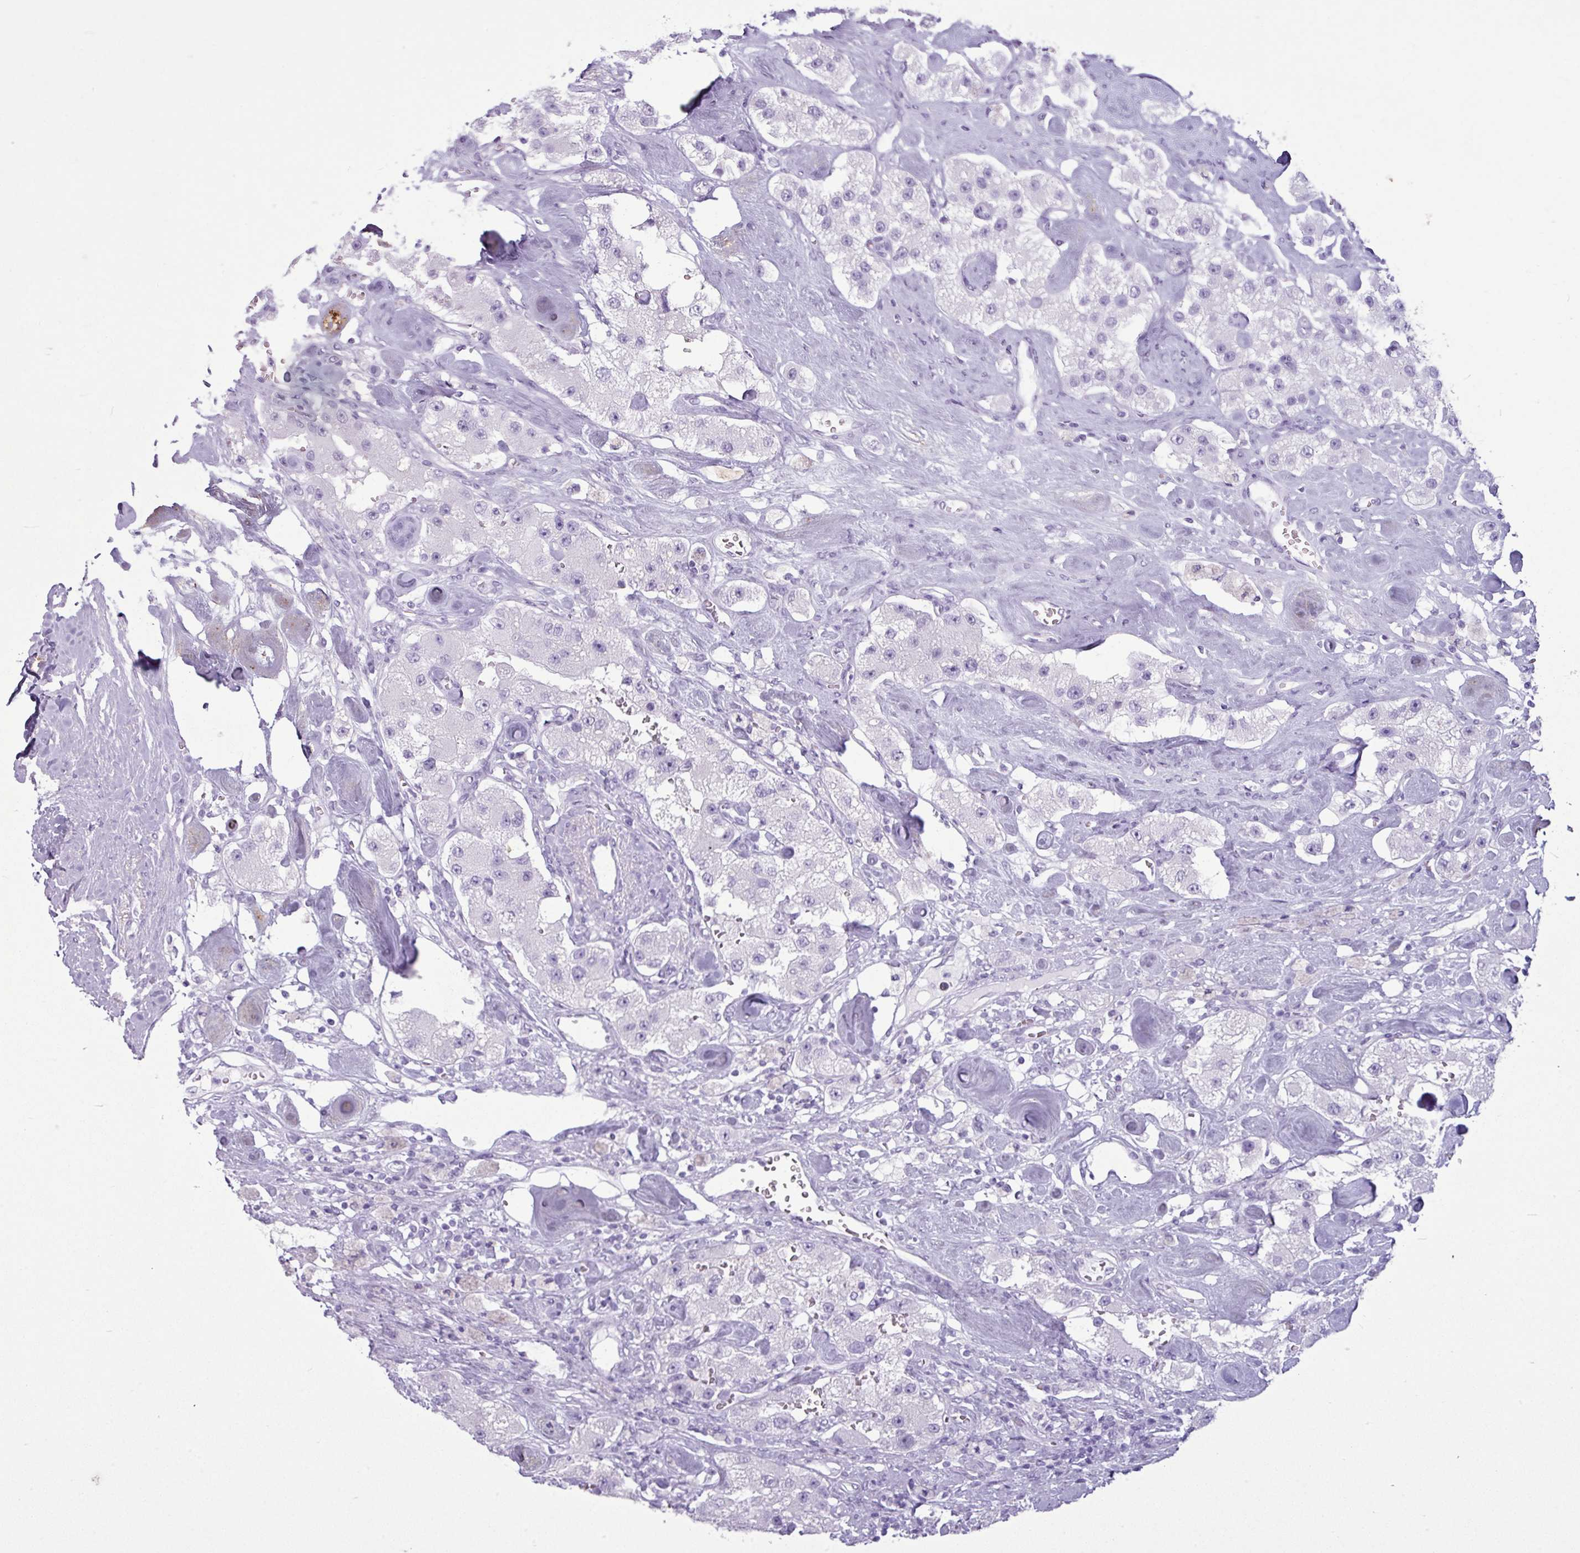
{"staining": {"intensity": "negative", "quantity": "none", "location": "none"}, "tissue": "carcinoid", "cell_type": "Tumor cells", "image_type": "cancer", "snomed": [{"axis": "morphology", "description": "Carcinoid, malignant, NOS"}, {"axis": "topography", "description": "Pancreas"}], "caption": "The micrograph displays no significant expression in tumor cells of carcinoid. Brightfield microscopy of IHC stained with DAB (3,3'-diaminobenzidine) (brown) and hematoxylin (blue), captured at high magnification.", "gene": "AMY1B", "patient": {"sex": "male", "age": 41}}